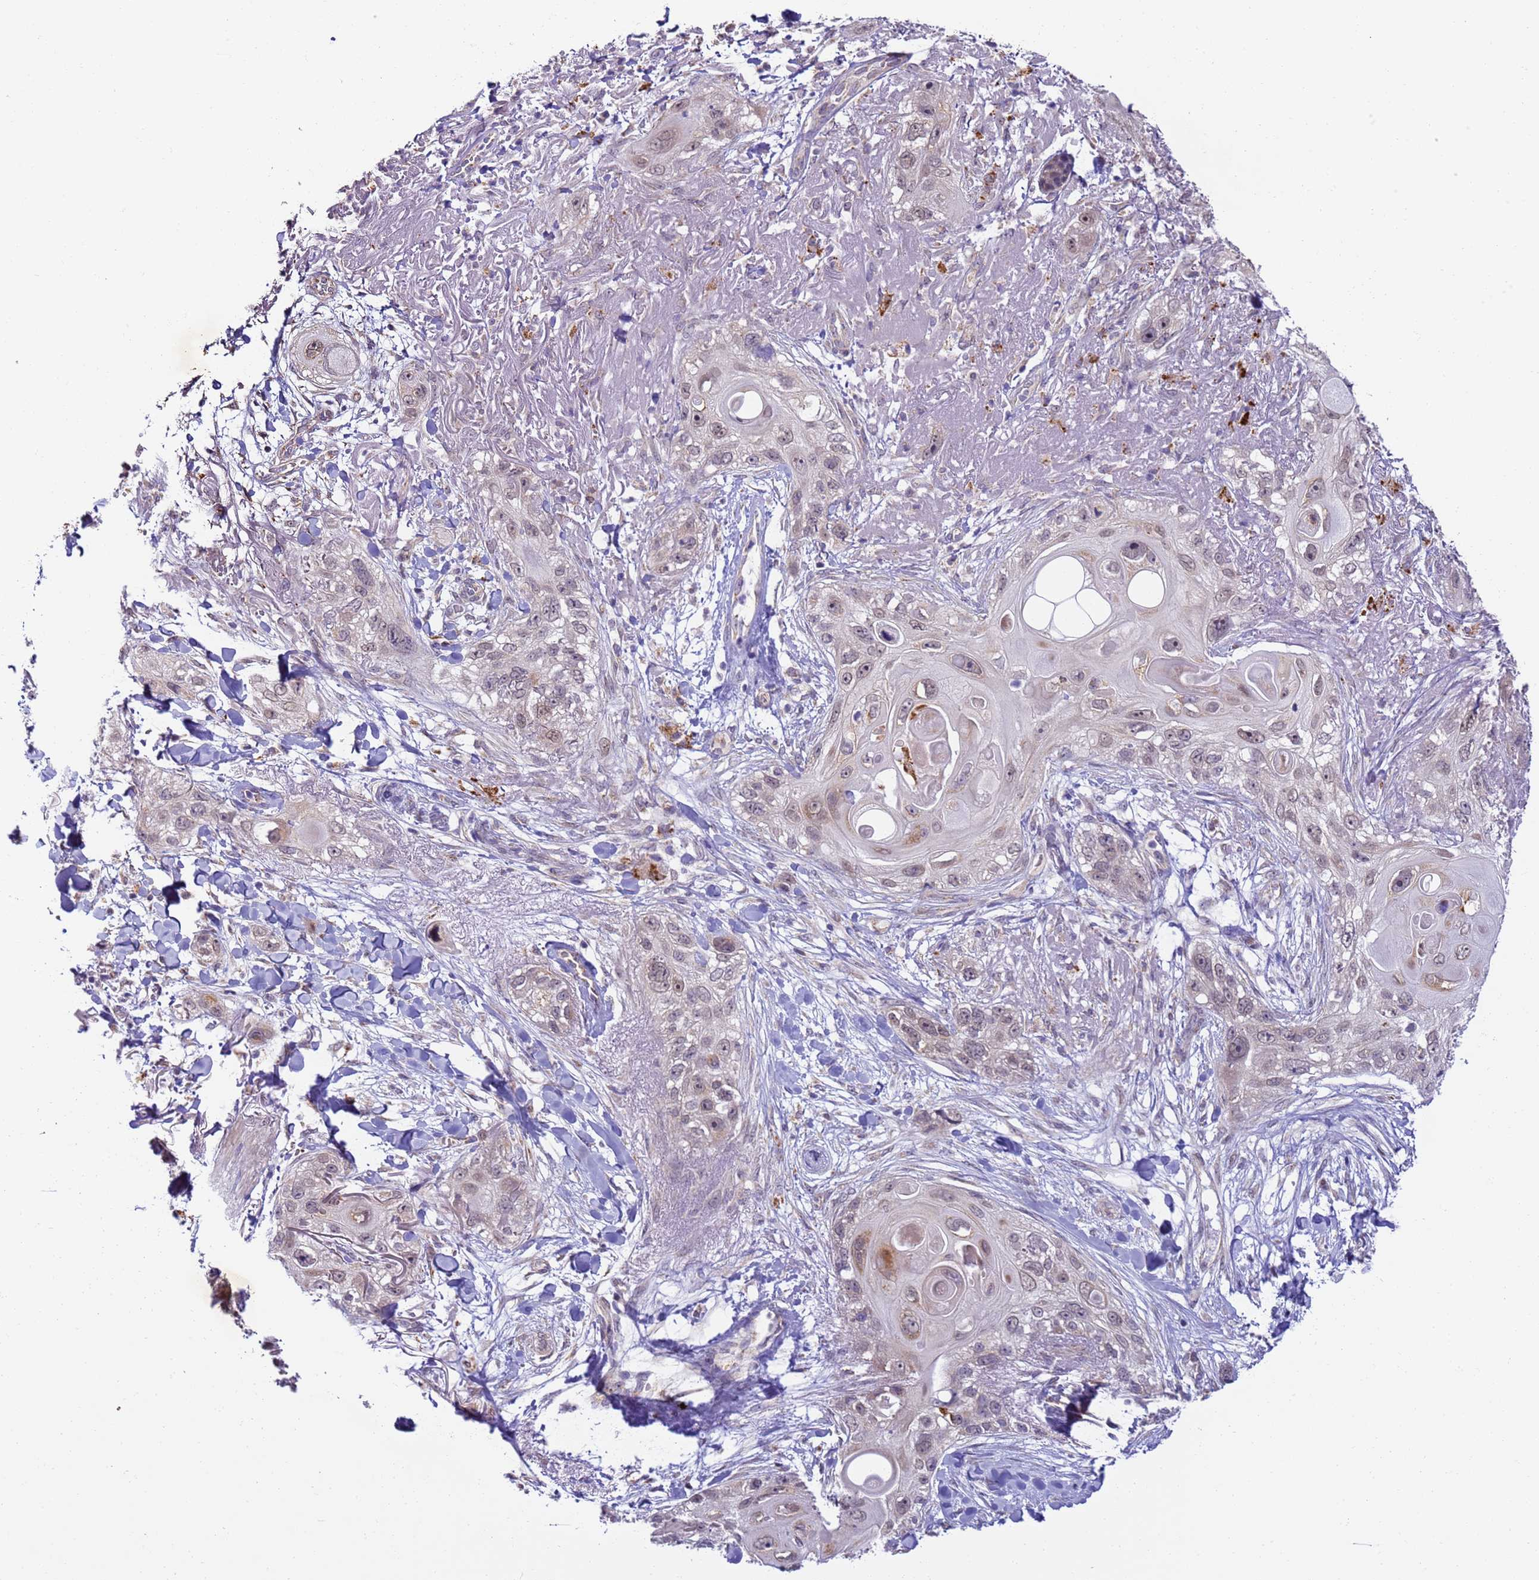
{"staining": {"intensity": "weak", "quantity": "25%-75%", "location": "nuclear"}, "tissue": "skin cancer", "cell_type": "Tumor cells", "image_type": "cancer", "snomed": [{"axis": "morphology", "description": "Normal tissue, NOS"}, {"axis": "morphology", "description": "Squamous cell carcinoma, NOS"}, {"axis": "topography", "description": "Skin"}], "caption": "The photomicrograph exhibits staining of skin cancer (squamous cell carcinoma), revealing weak nuclear protein staining (brown color) within tumor cells.", "gene": "RAPGEF3", "patient": {"sex": "male", "age": 72}}